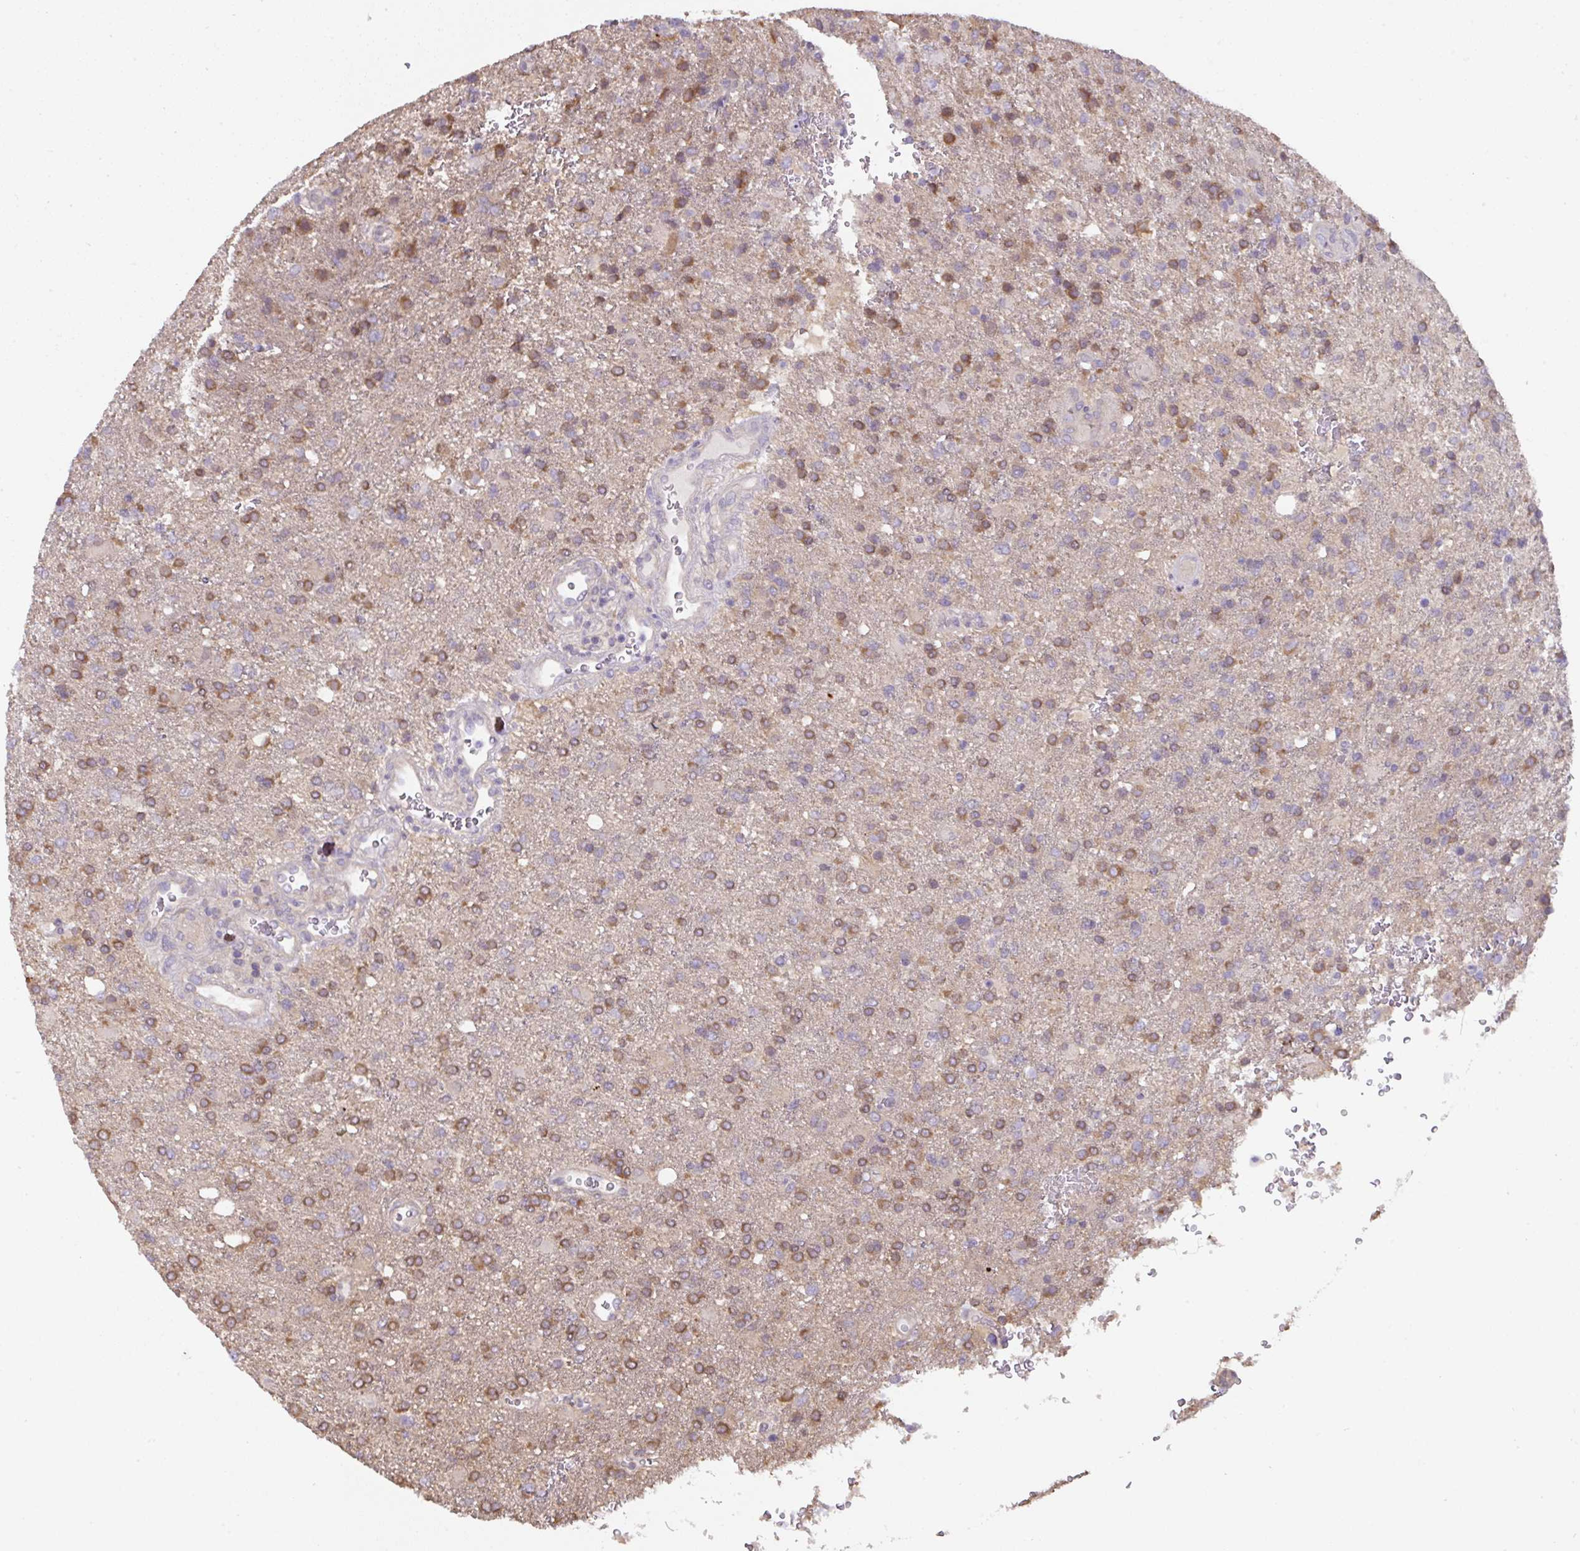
{"staining": {"intensity": "moderate", "quantity": ">75%", "location": "cytoplasmic/membranous"}, "tissue": "glioma", "cell_type": "Tumor cells", "image_type": "cancer", "snomed": [{"axis": "morphology", "description": "Glioma, malignant, High grade"}, {"axis": "topography", "description": "Brain"}], "caption": "Moderate cytoplasmic/membranous expression for a protein is seen in approximately >75% of tumor cells of high-grade glioma (malignant) using IHC.", "gene": "ST13", "patient": {"sex": "female", "age": 74}}